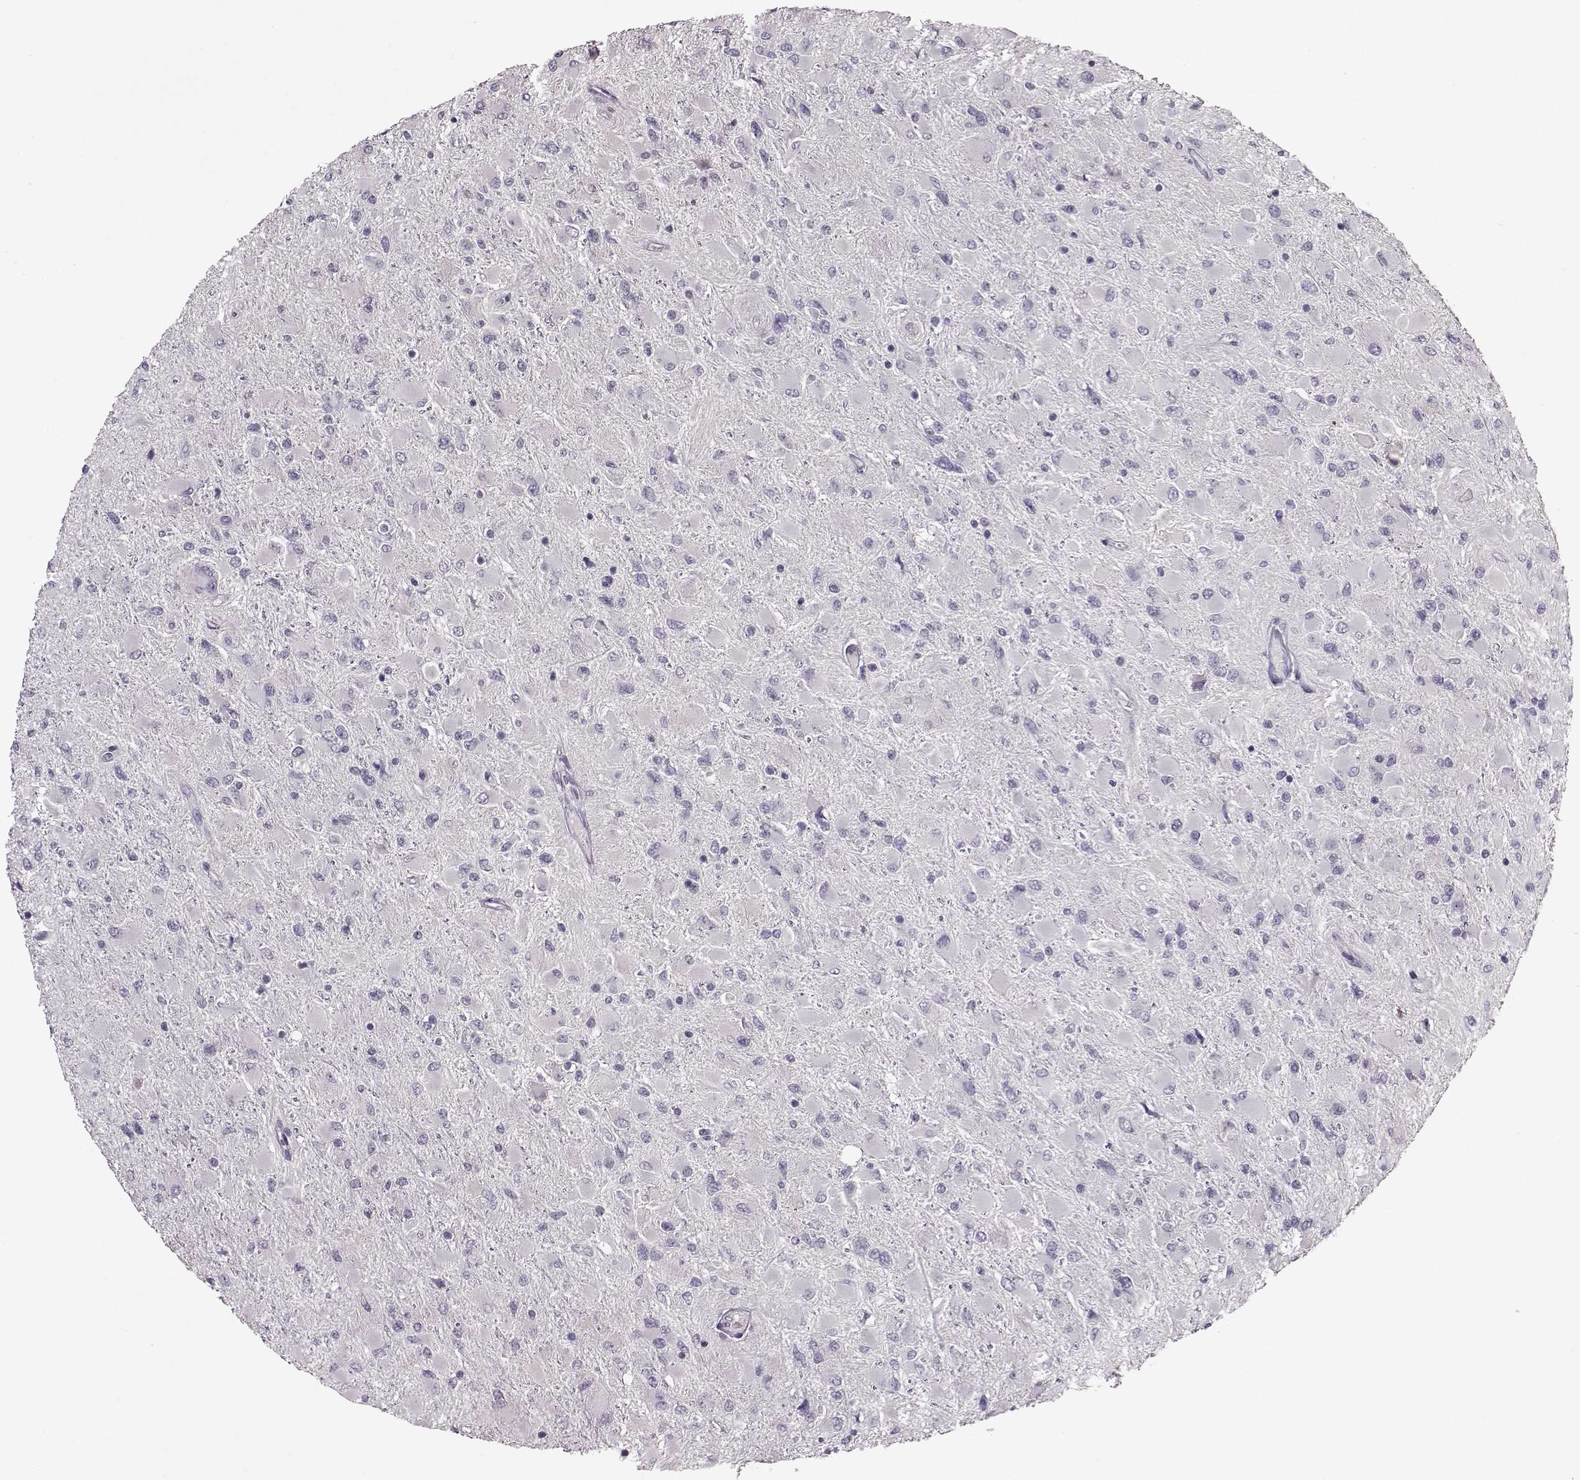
{"staining": {"intensity": "negative", "quantity": "none", "location": "none"}, "tissue": "glioma", "cell_type": "Tumor cells", "image_type": "cancer", "snomed": [{"axis": "morphology", "description": "Glioma, malignant, High grade"}, {"axis": "topography", "description": "Cerebral cortex"}], "caption": "Glioma was stained to show a protein in brown. There is no significant staining in tumor cells. (DAB (3,3'-diaminobenzidine) IHC, high magnification).", "gene": "ACOT11", "patient": {"sex": "female", "age": 36}}